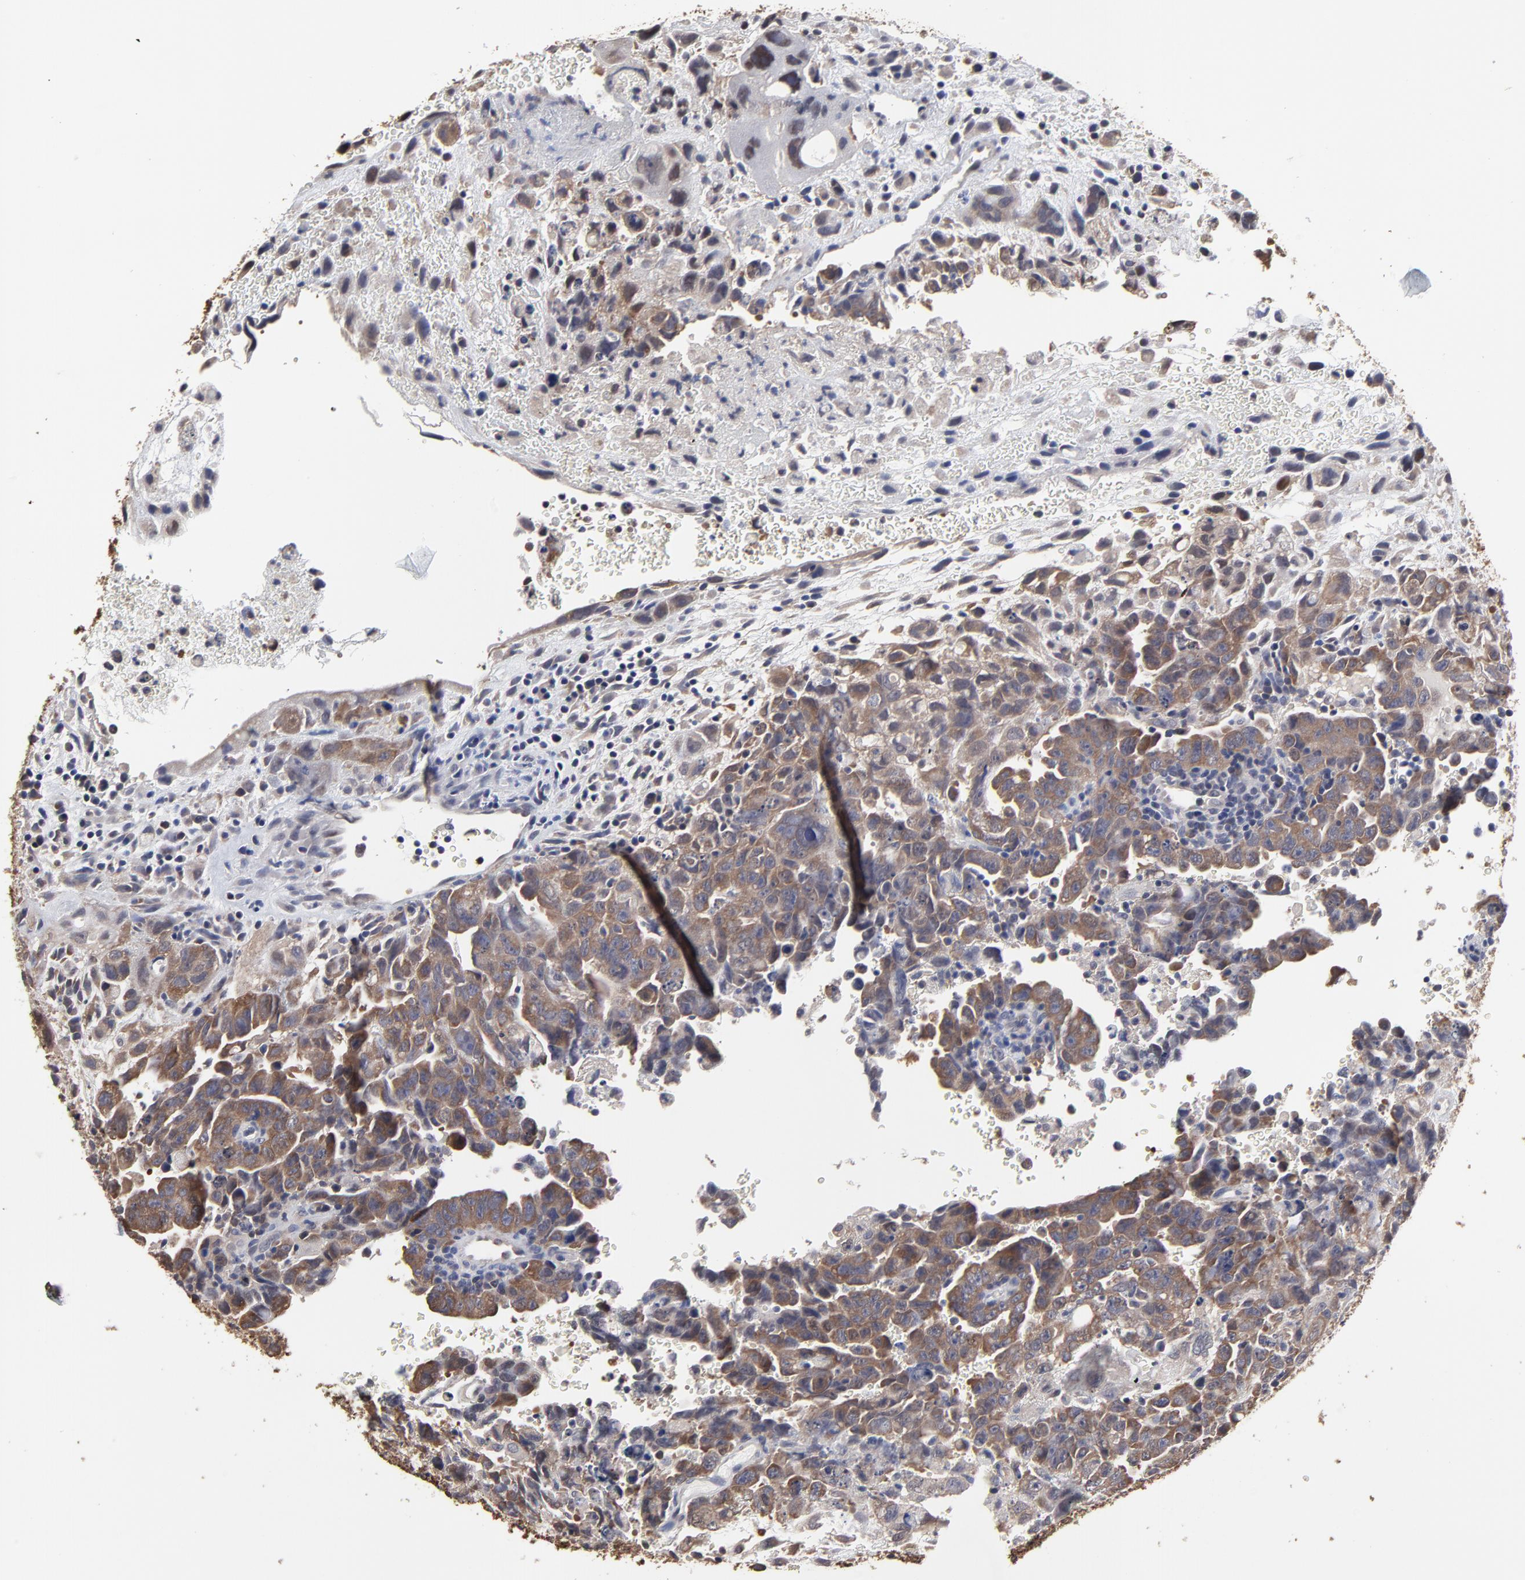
{"staining": {"intensity": "weak", "quantity": ">75%", "location": "cytoplasmic/membranous"}, "tissue": "testis cancer", "cell_type": "Tumor cells", "image_type": "cancer", "snomed": [{"axis": "morphology", "description": "Carcinoma, Embryonal, NOS"}, {"axis": "topography", "description": "Testis"}], "caption": "Testis cancer (embryonal carcinoma) tissue shows weak cytoplasmic/membranous positivity in approximately >75% of tumor cells", "gene": "CCT2", "patient": {"sex": "male", "age": 28}}